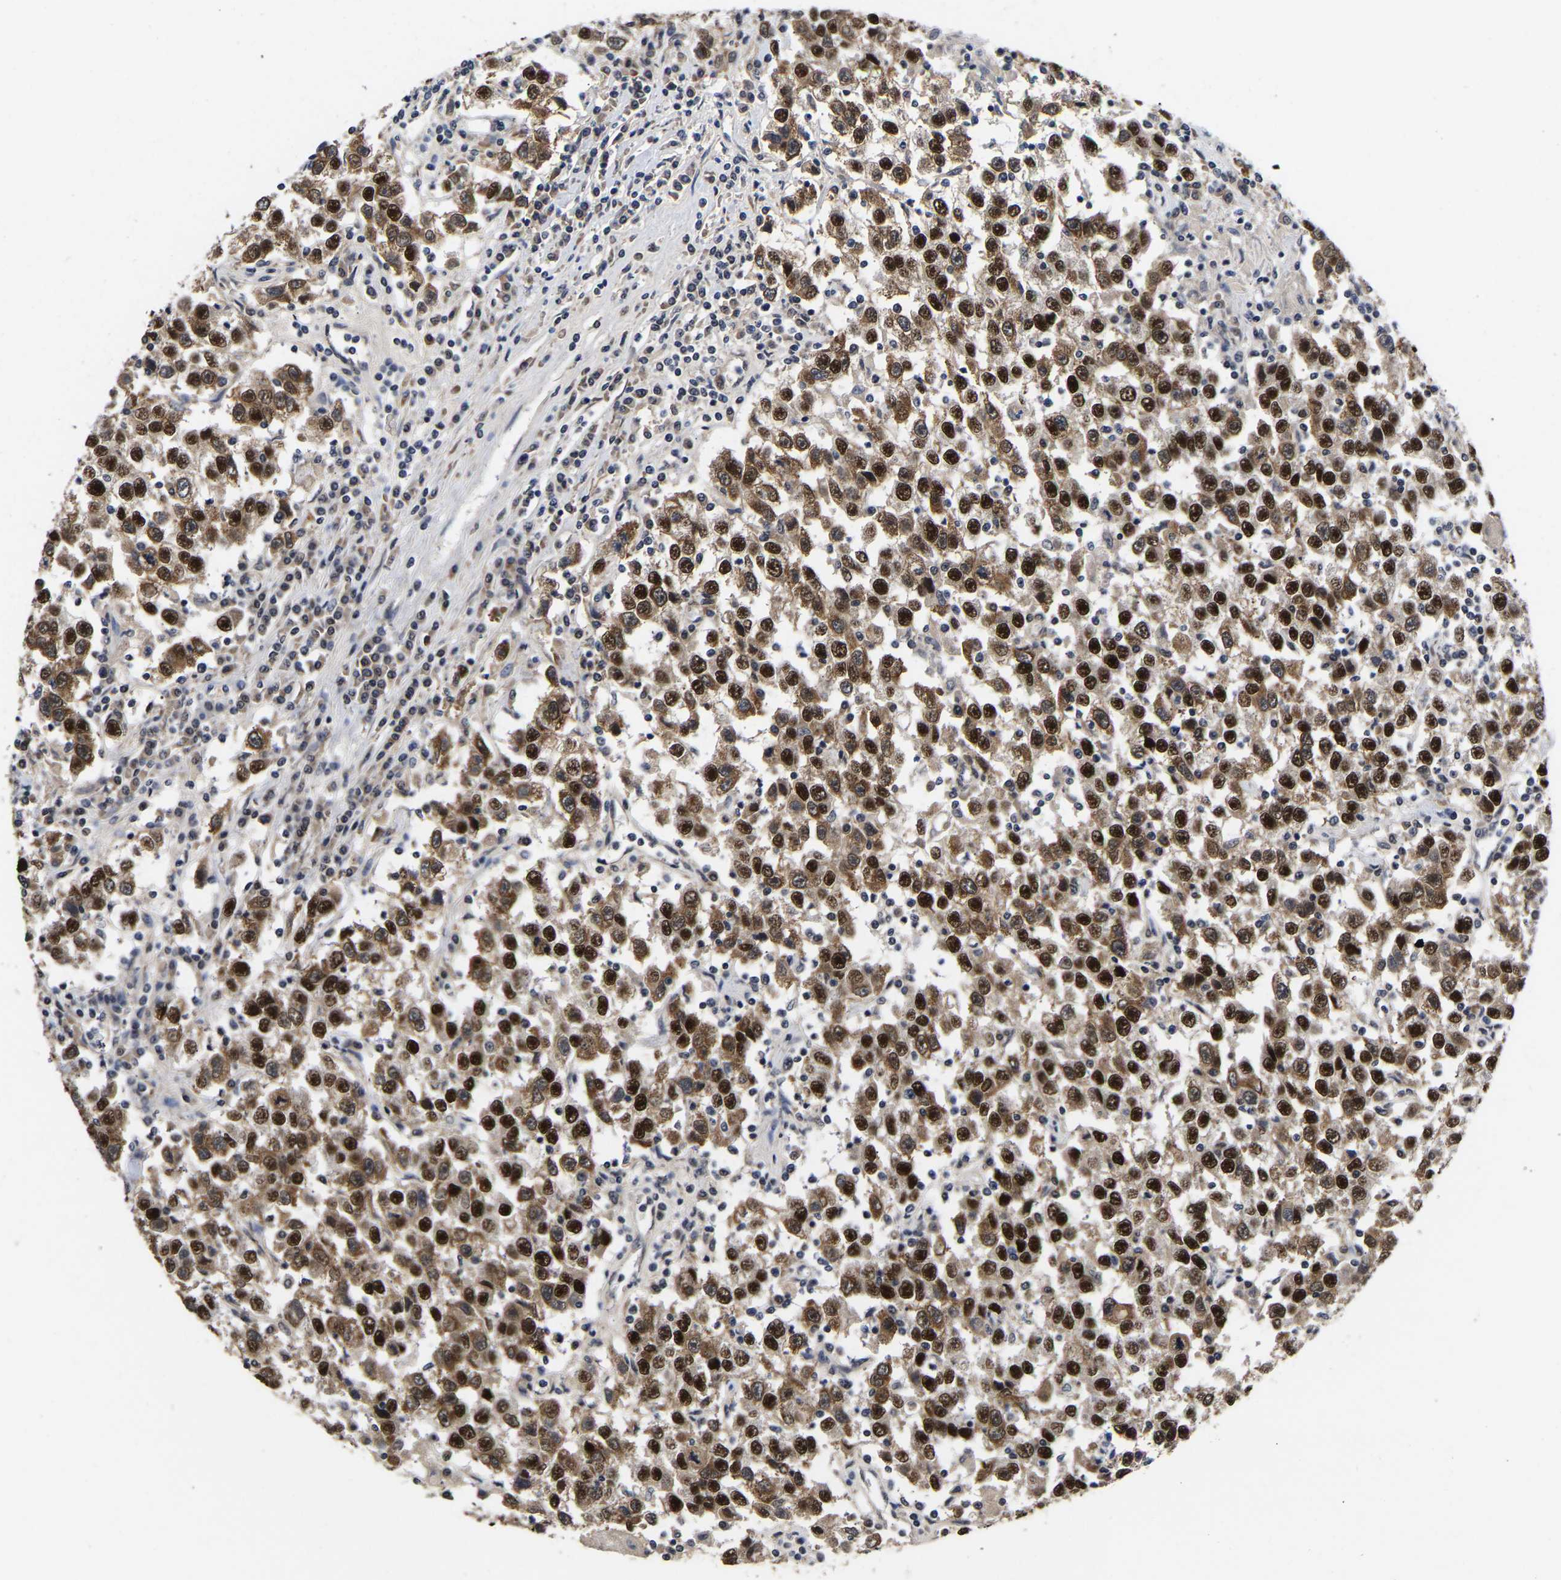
{"staining": {"intensity": "strong", "quantity": ">75%", "location": "cytoplasmic/membranous,nuclear"}, "tissue": "testis cancer", "cell_type": "Tumor cells", "image_type": "cancer", "snomed": [{"axis": "morphology", "description": "Seminoma, NOS"}, {"axis": "topography", "description": "Testis"}], "caption": "A brown stain shows strong cytoplasmic/membranous and nuclear positivity of a protein in human seminoma (testis) tumor cells.", "gene": "METTL16", "patient": {"sex": "male", "age": 41}}